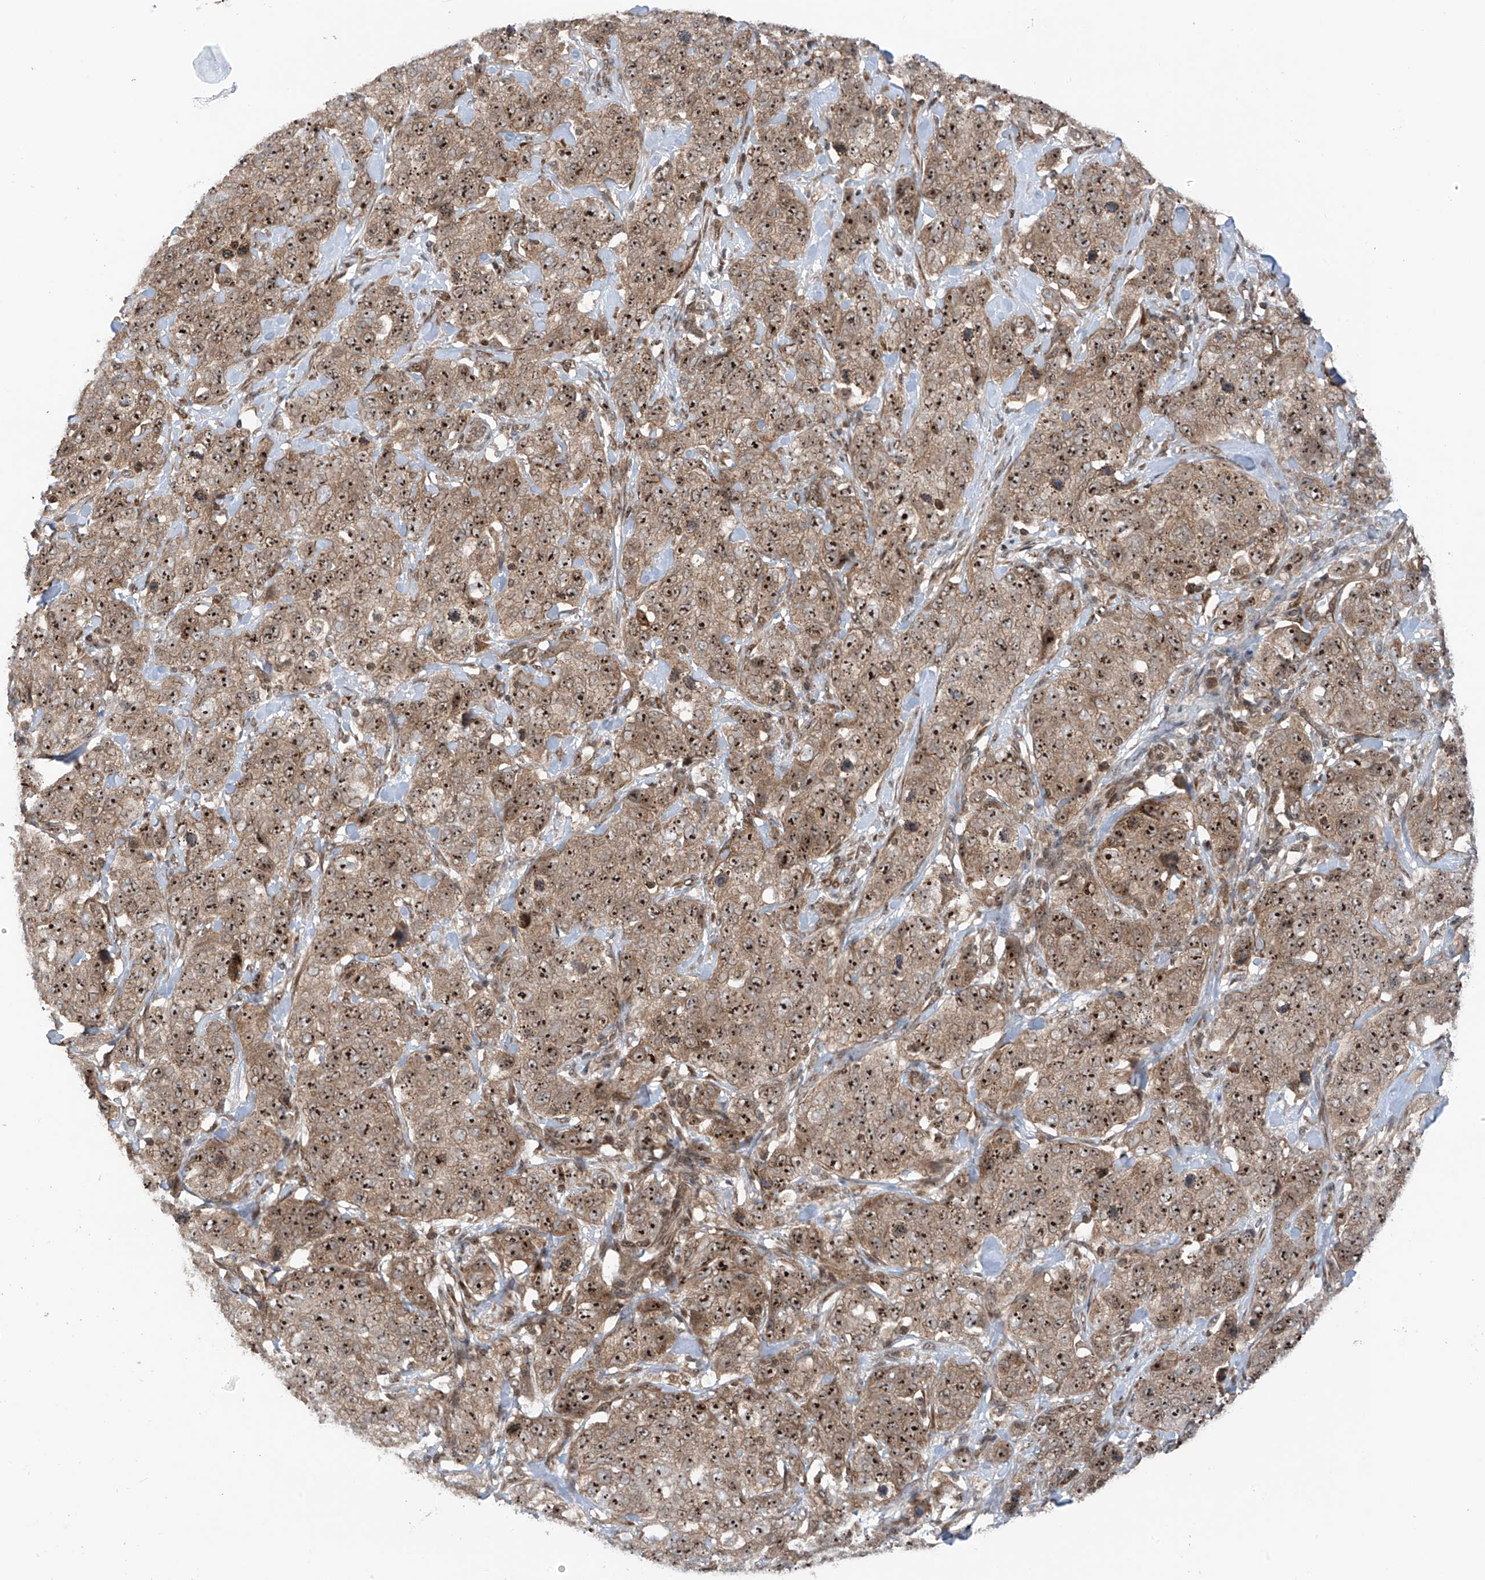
{"staining": {"intensity": "strong", "quantity": ">75%", "location": "cytoplasmic/membranous,nuclear"}, "tissue": "stomach cancer", "cell_type": "Tumor cells", "image_type": "cancer", "snomed": [{"axis": "morphology", "description": "Adenocarcinoma, NOS"}, {"axis": "topography", "description": "Stomach"}], "caption": "A high amount of strong cytoplasmic/membranous and nuclear positivity is appreciated in approximately >75% of tumor cells in stomach cancer tissue.", "gene": "C1orf131", "patient": {"sex": "male", "age": 48}}